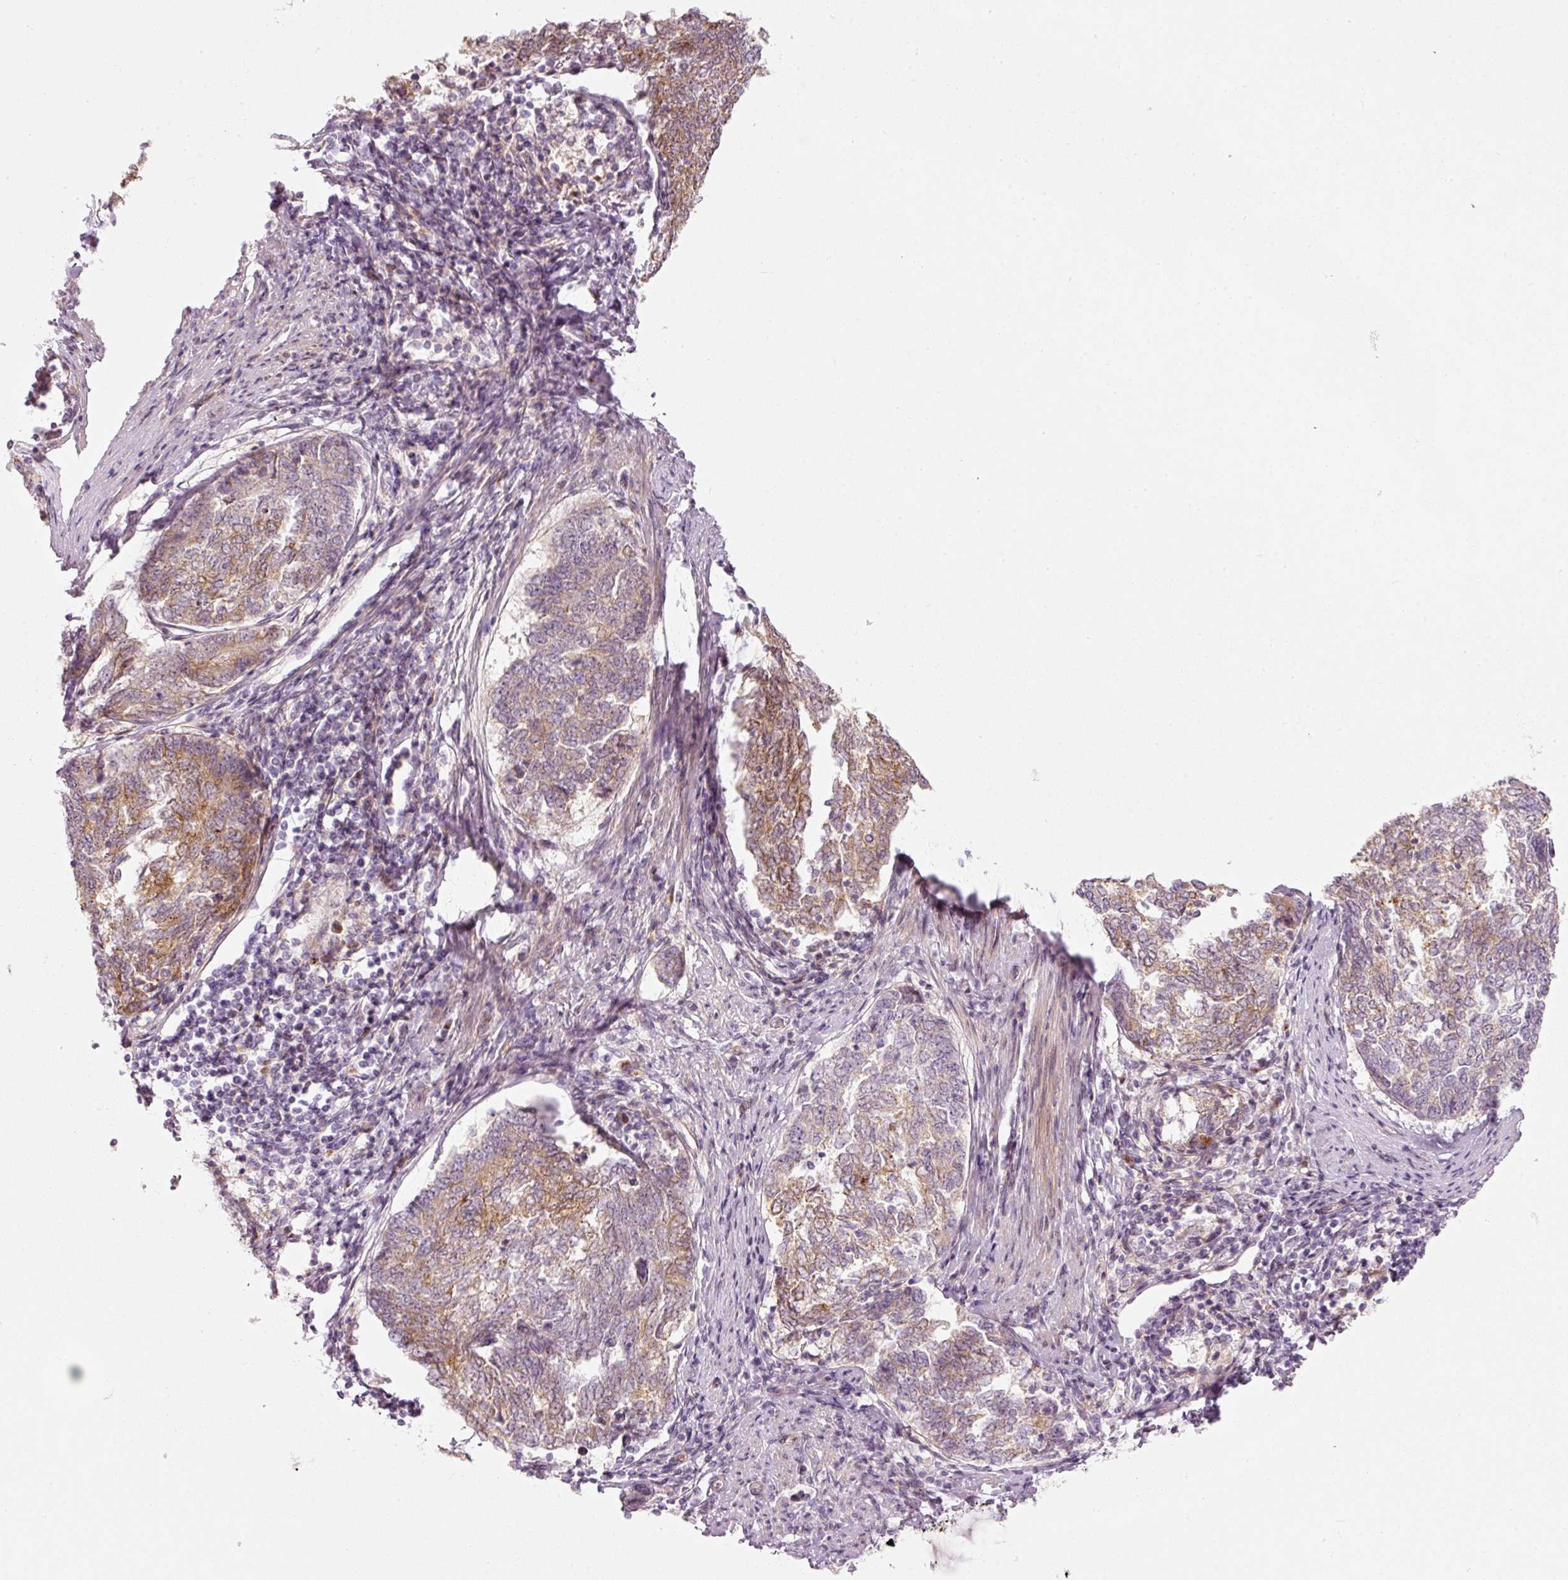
{"staining": {"intensity": "moderate", "quantity": "25%-75%", "location": "cytoplasmic/membranous"}, "tissue": "endometrial cancer", "cell_type": "Tumor cells", "image_type": "cancer", "snomed": [{"axis": "morphology", "description": "Adenocarcinoma, NOS"}, {"axis": "topography", "description": "Endometrium"}], "caption": "The micrograph demonstrates a brown stain indicating the presence of a protein in the cytoplasmic/membranous of tumor cells in endometrial cancer (adenocarcinoma).", "gene": "SLC20A1", "patient": {"sex": "female", "age": 80}}